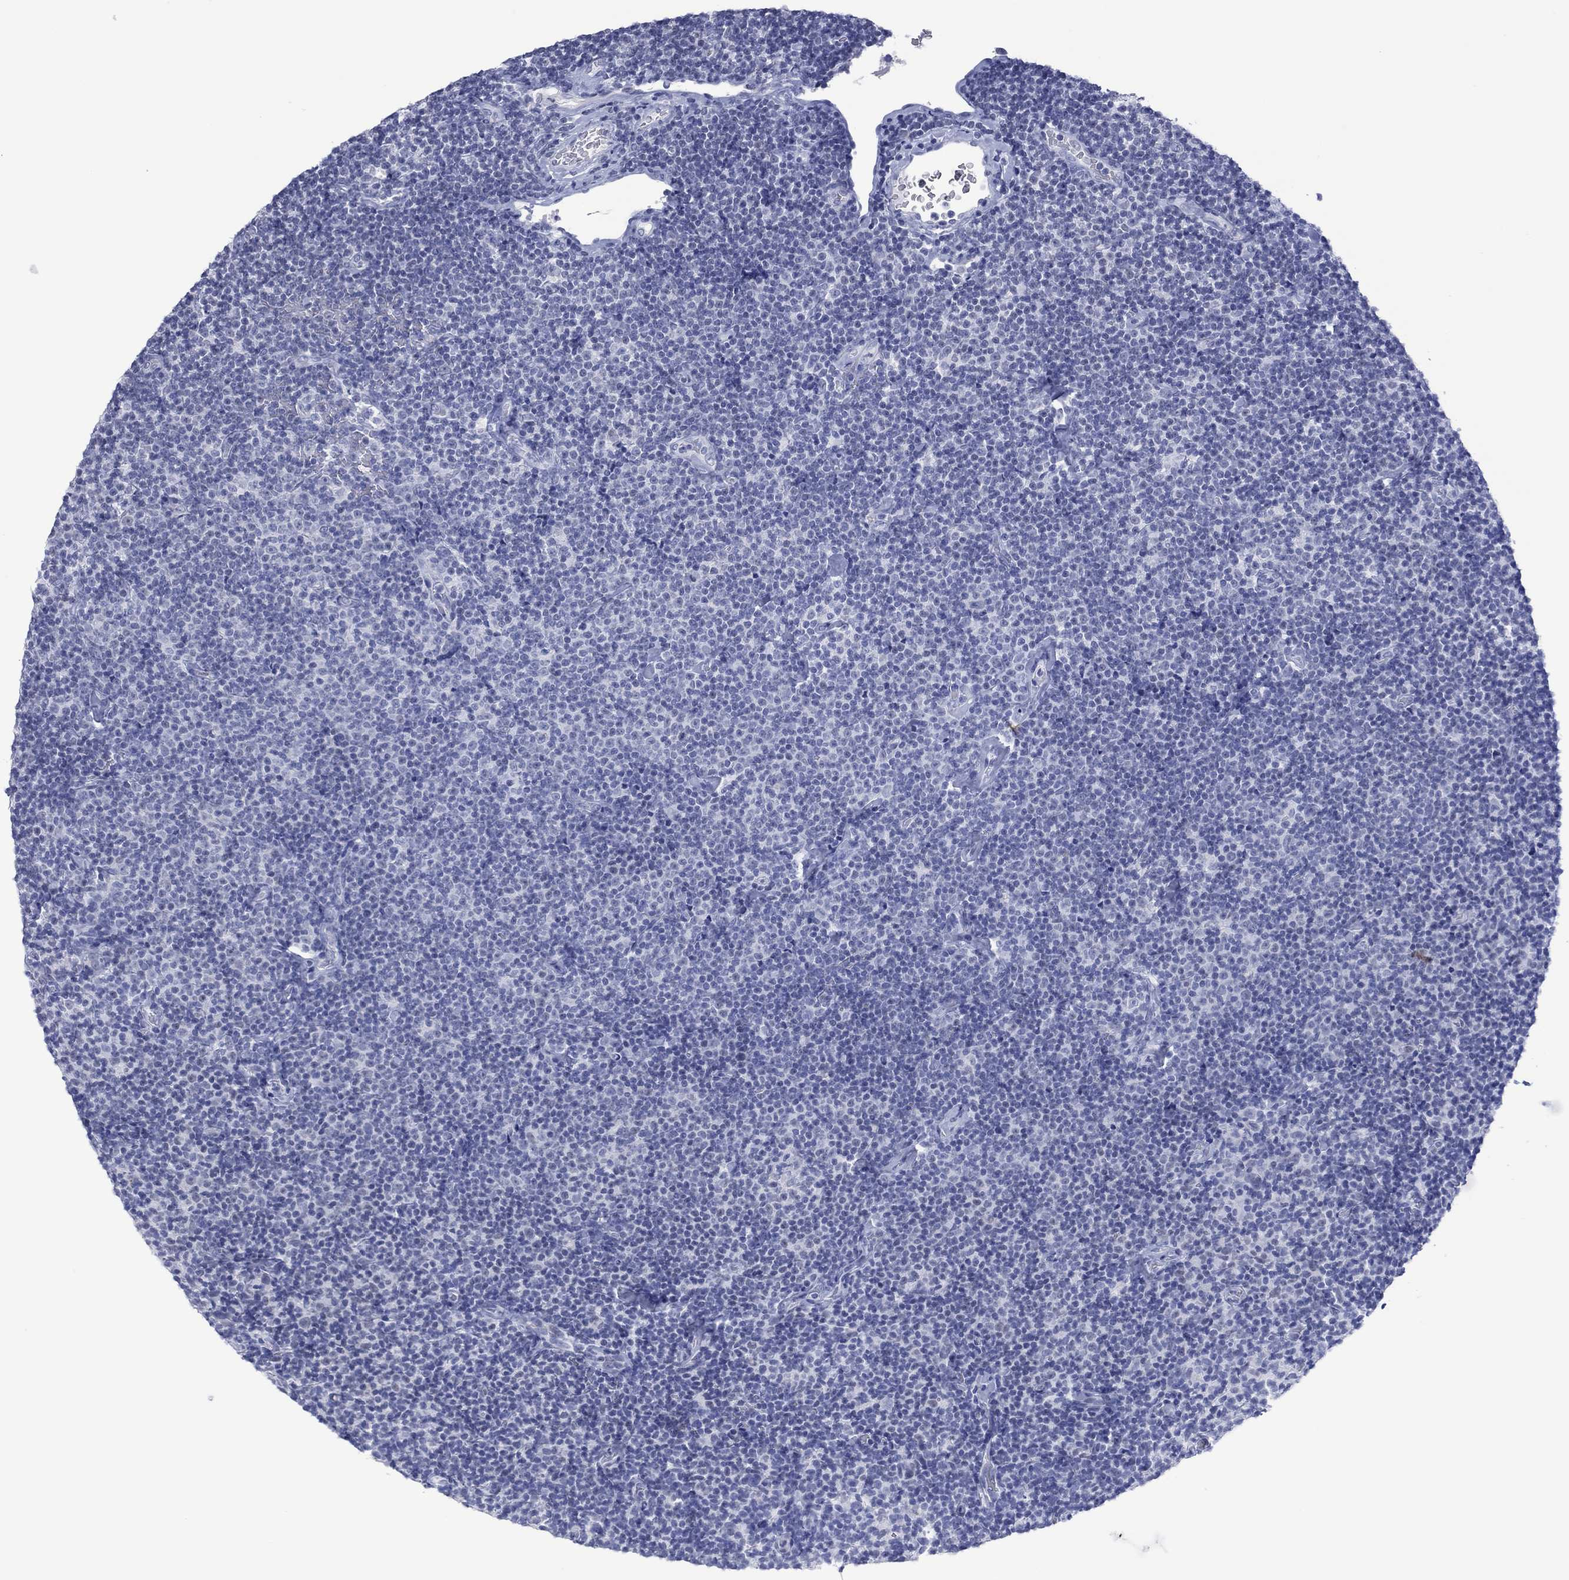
{"staining": {"intensity": "negative", "quantity": "none", "location": "none"}, "tissue": "lymphoma", "cell_type": "Tumor cells", "image_type": "cancer", "snomed": [{"axis": "morphology", "description": "Malignant lymphoma, non-Hodgkin's type, Low grade"}, {"axis": "topography", "description": "Lymph node"}], "caption": "The image demonstrates no significant expression in tumor cells of low-grade malignant lymphoma, non-Hodgkin's type.", "gene": "UTF1", "patient": {"sex": "male", "age": 81}}